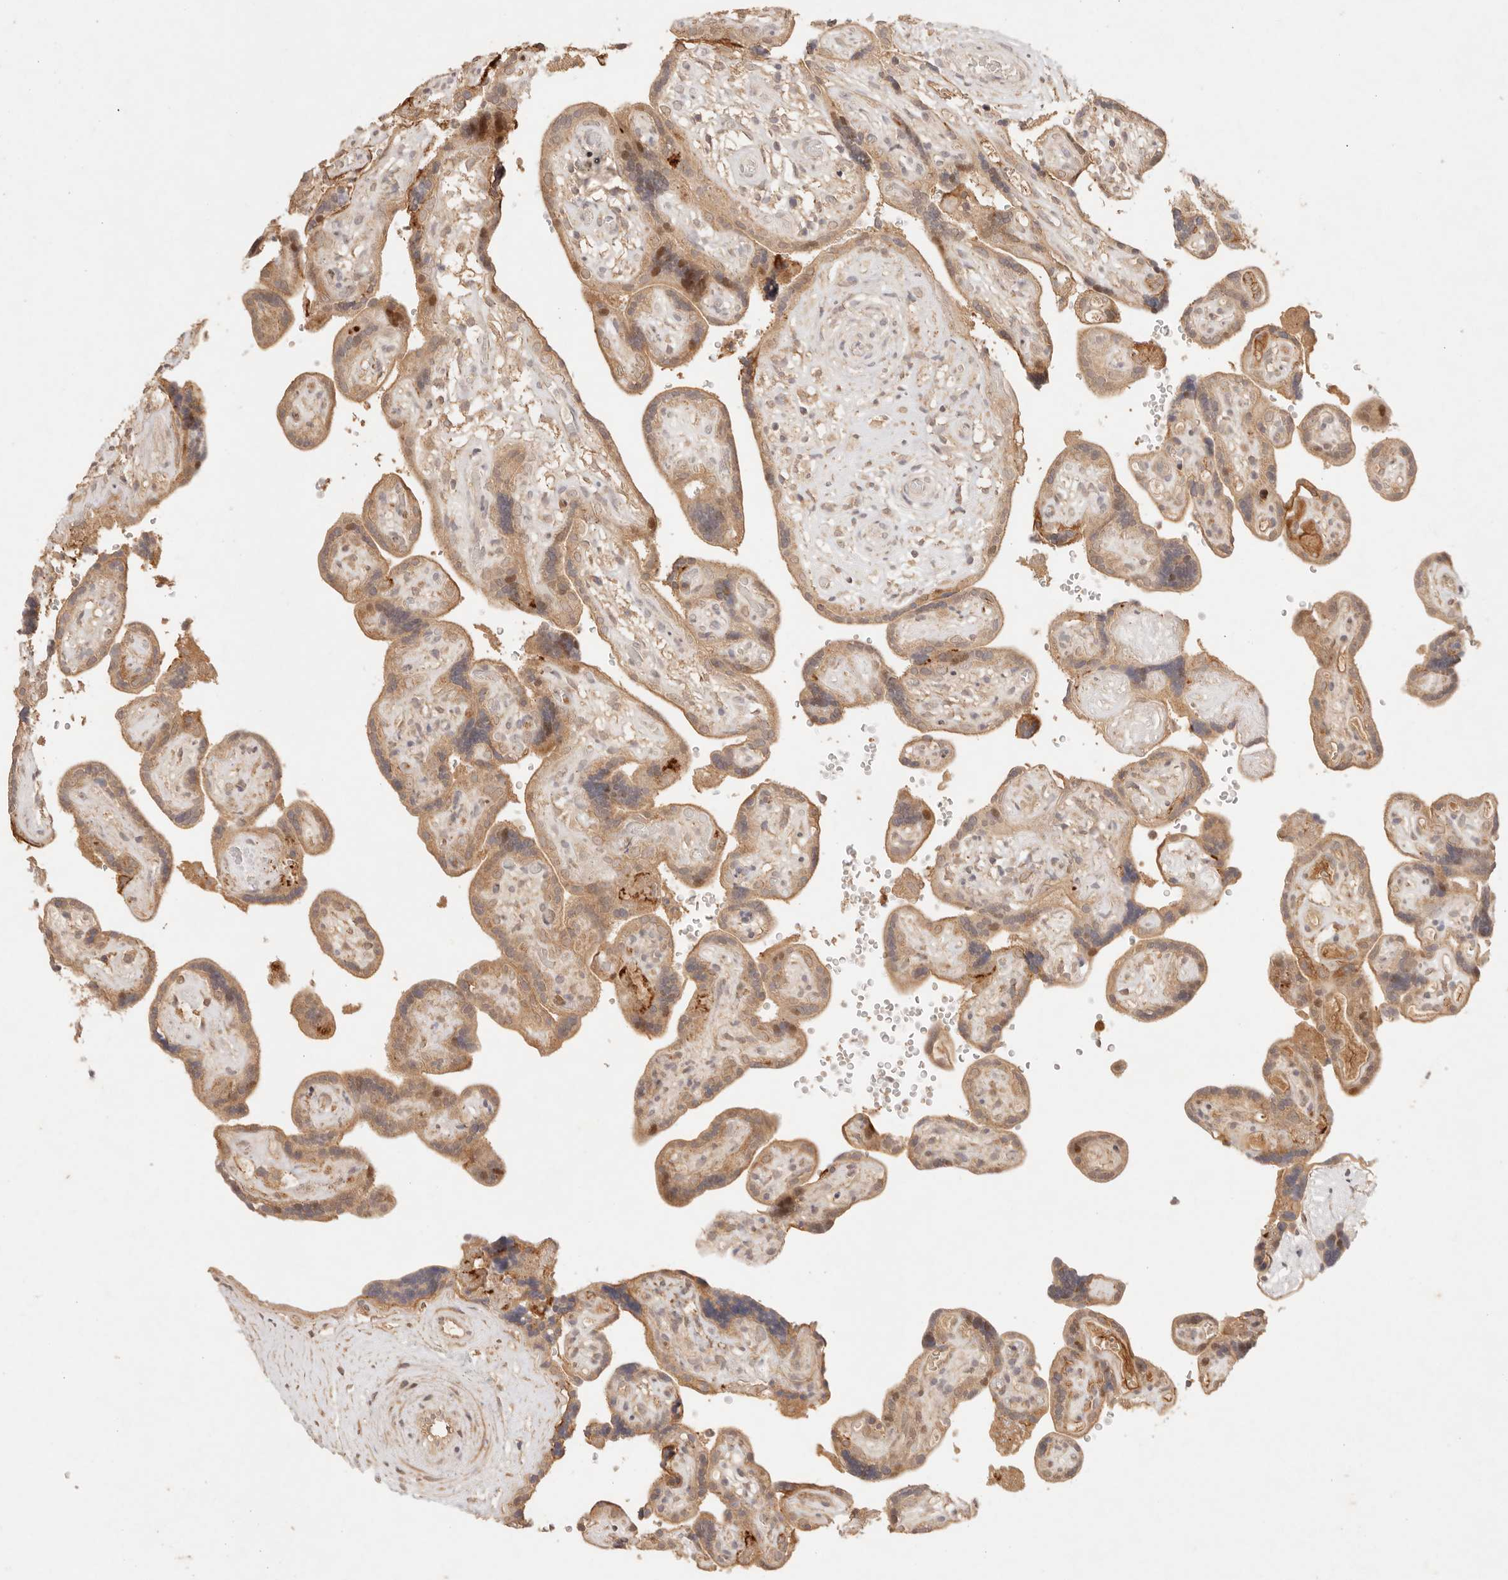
{"staining": {"intensity": "weak", "quantity": ">75%", "location": "cytoplasmic/membranous"}, "tissue": "placenta", "cell_type": "Decidual cells", "image_type": "normal", "snomed": [{"axis": "morphology", "description": "Normal tissue, NOS"}, {"axis": "topography", "description": "Placenta"}], "caption": "This is a micrograph of immunohistochemistry staining of unremarkable placenta, which shows weak expression in the cytoplasmic/membranous of decidual cells.", "gene": "PHLDA3", "patient": {"sex": "female", "age": 30}}